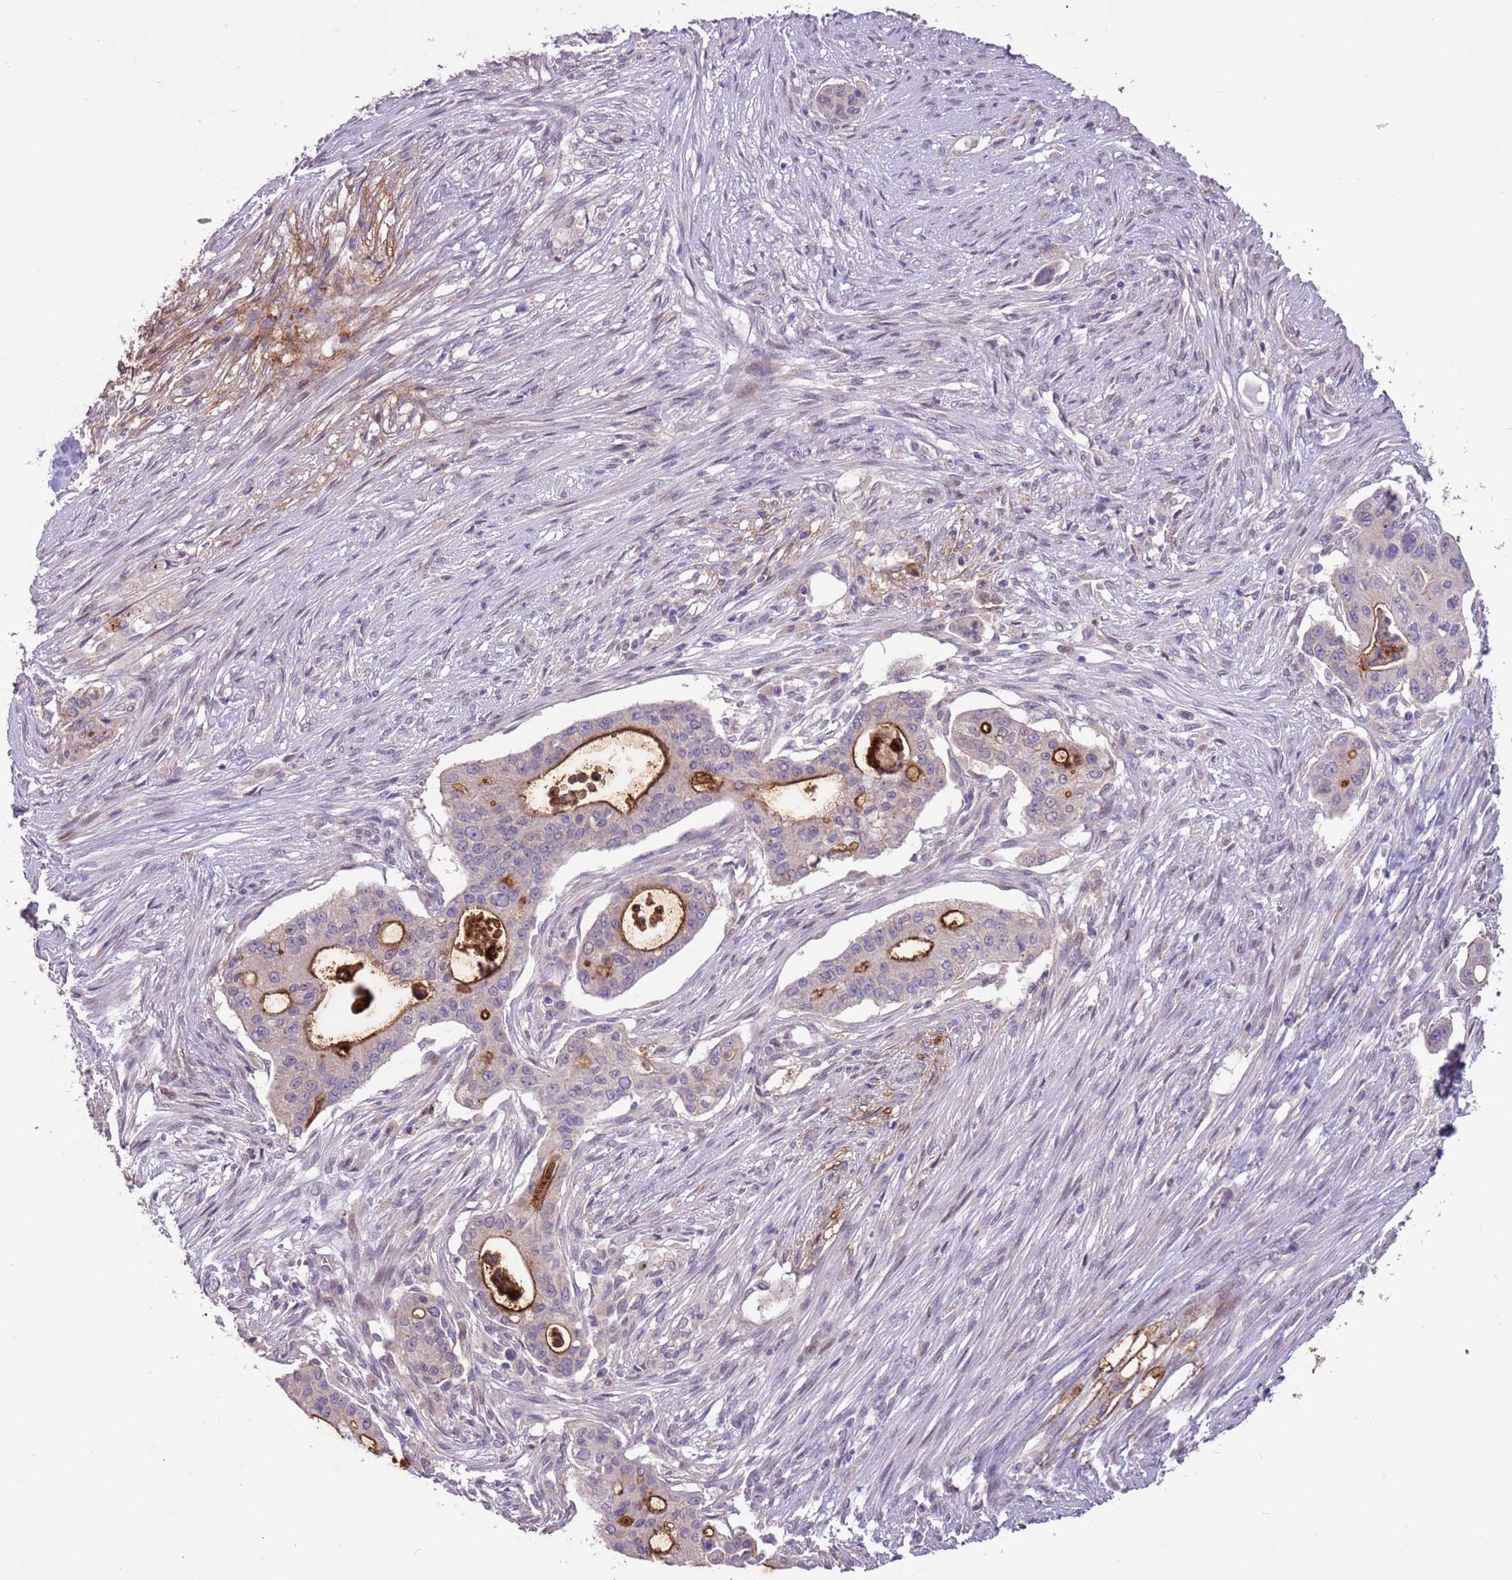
{"staining": {"intensity": "moderate", "quantity": "<25%", "location": "cytoplasmic/membranous"}, "tissue": "pancreatic cancer", "cell_type": "Tumor cells", "image_type": "cancer", "snomed": [{"axis": "morphology", "description": "Adenocarcinoma, NOS"}, {"axis": "topography", "description": "Pancreas"}], "caption": "Immunohistochemistry staining of pancreatic adenocarcinoma, which exhibits low levels of moderate cytoplasmic/membranous positivity in approximately <25% of tumor cells indicating moderate cytoplasmic/membranous protein expression. The staining was performed using DAB (3,3'-diaminobenzidine) (brown) for protein detection and nuclei were counterstained in hematoxylin (blue).", "gene": "LGI4", "patient": {"sex": "male", "age": 46}}